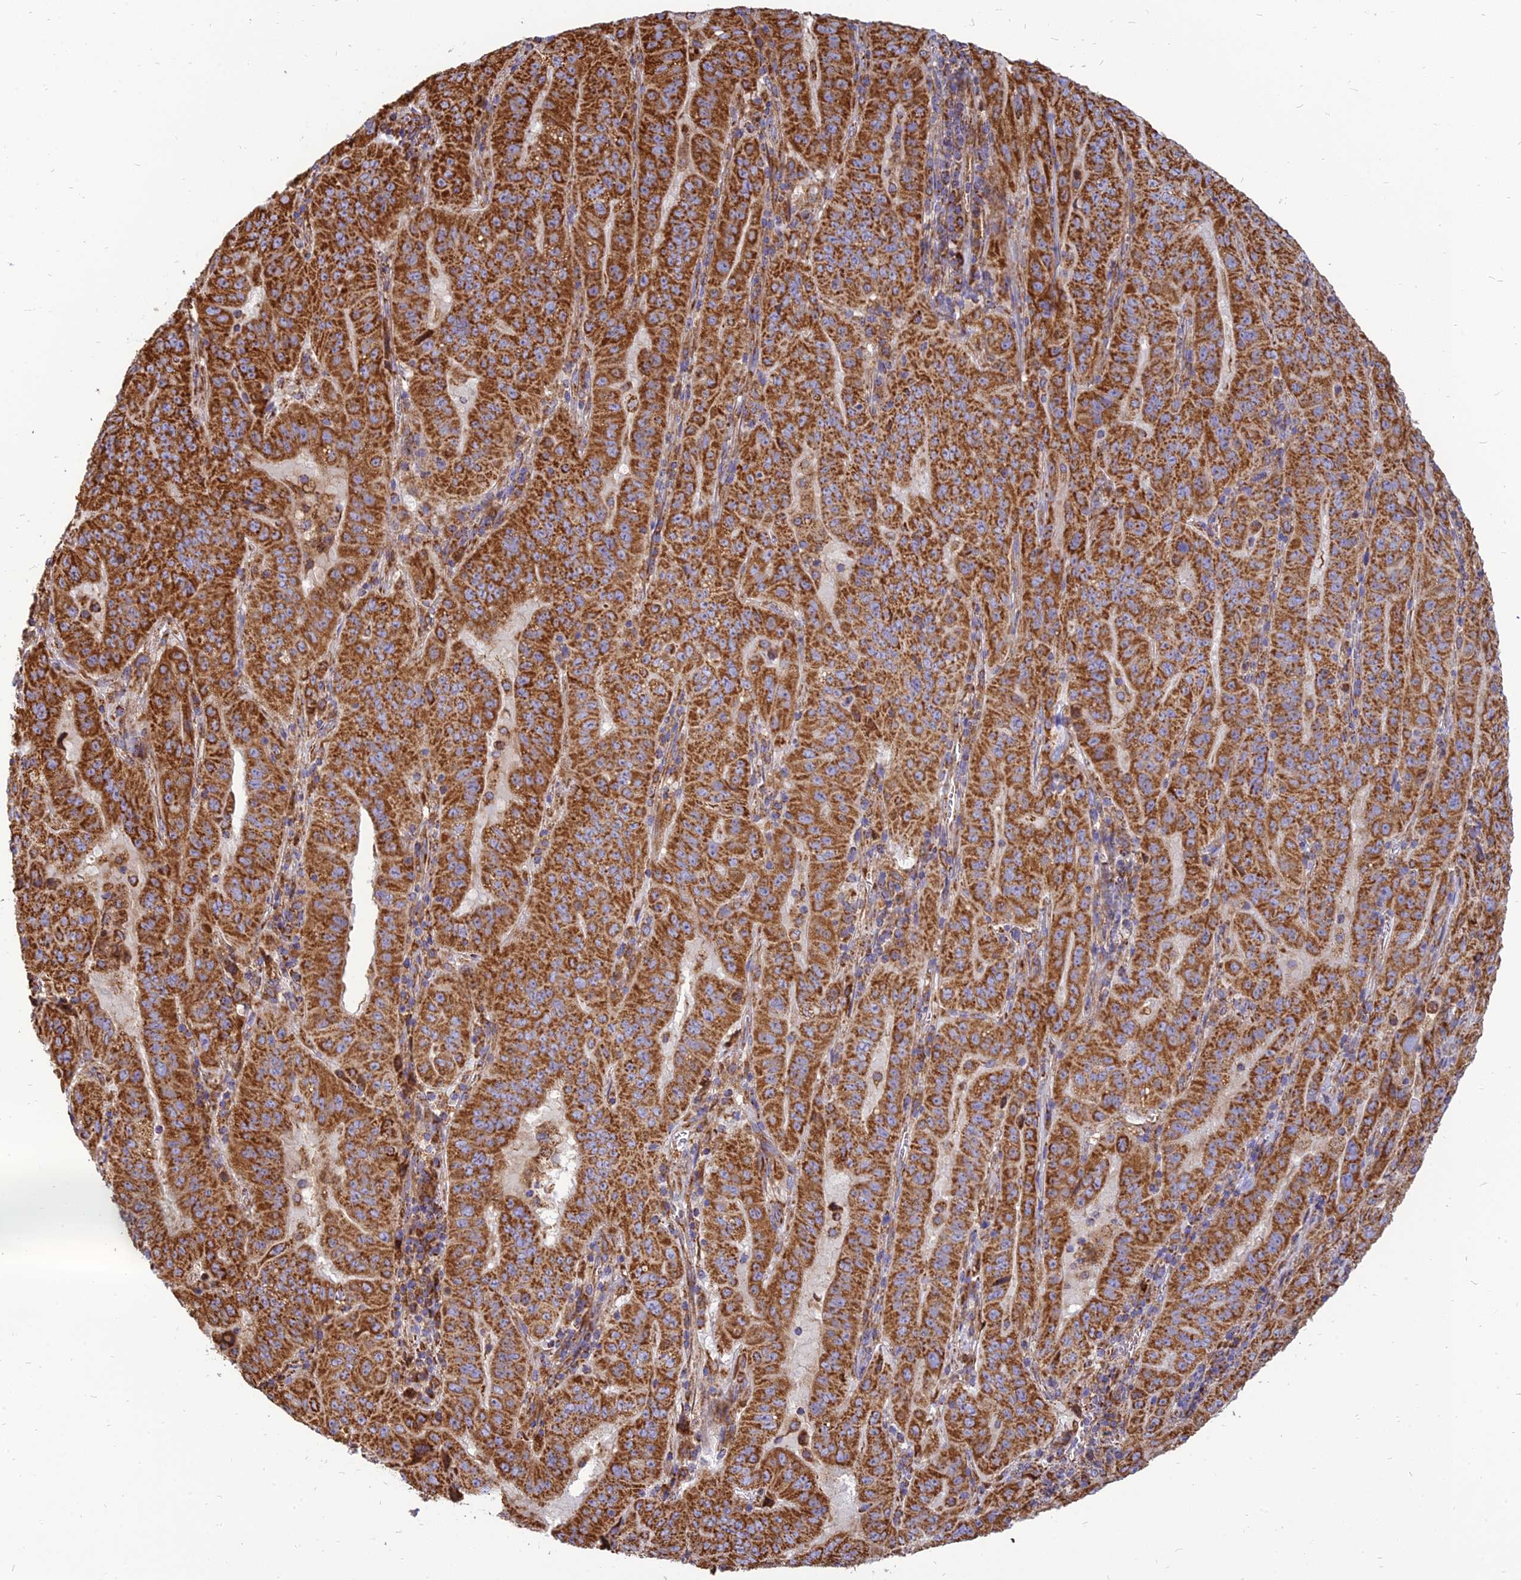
{"staining": {"intensity": "strong", "quantity": ">75%", "location": "cytoplasmic/membranous"}, "tissue": "pancreatic cancer", "cell_type": "Tumor cells", "image_type": "cancer", "snomed": [{"axis": "morphology", "description": "Adenocarcinoma, NOS"}, {"axis": "topography", "description": "Pancreas"}], "caption": "Protein staining displays strong cytoplasmic/membranous expression in approximately >75% of tumor cells in pancreatic adenocarcinoma. The staining was performed using DAB (3,3'-diaminobenzidine), with brown indicating positive protein expression. Nuclei are stained blue with hematoxylin.", "gene": "THUMPD2", "patient": {"sex": "male", "age": 63}}